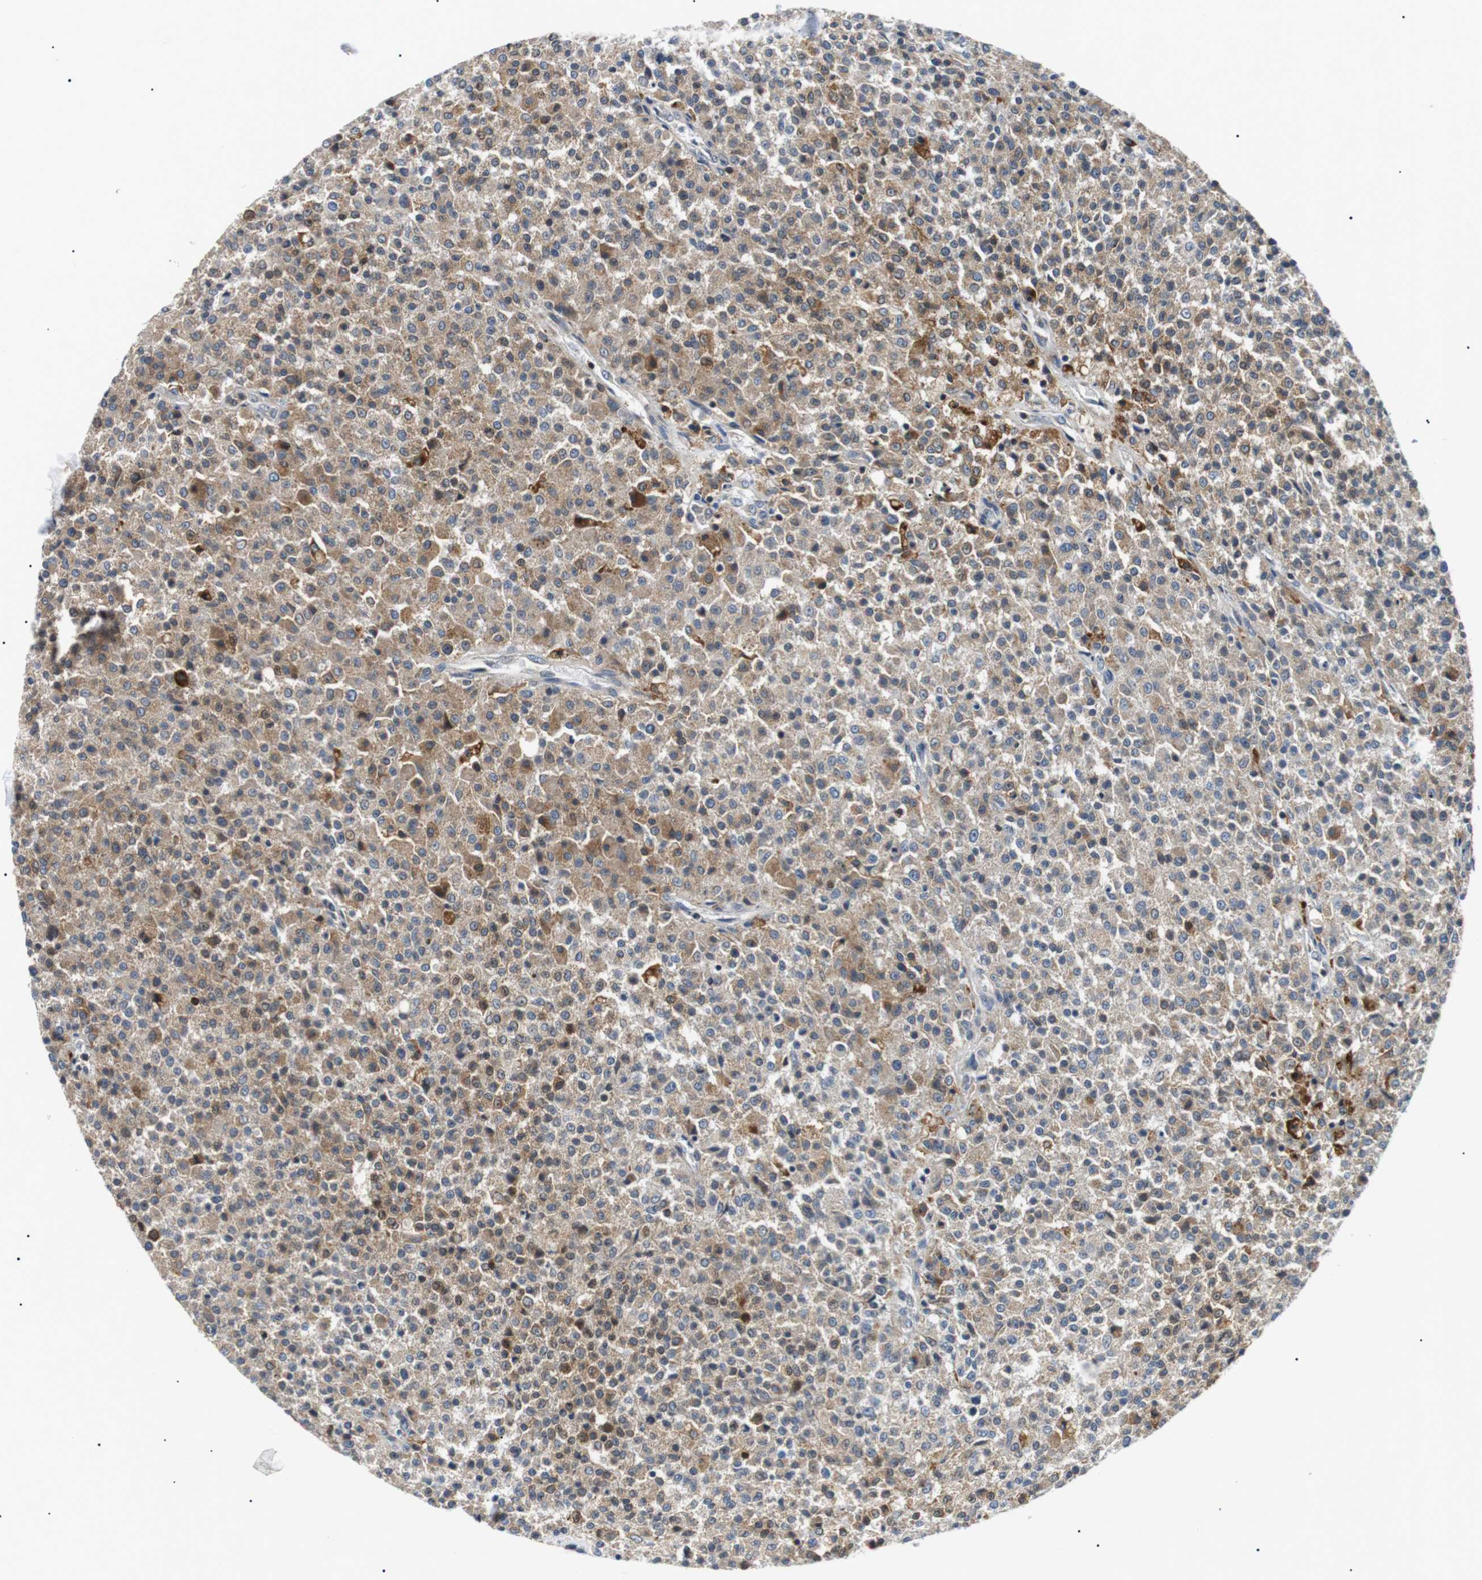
{"staining": {"intensity": "weak", "quantity": ">75%", "location": "cytoplasmic/membranous"}, "tissue": "testis cancer", "cell_type": "Tumor cells", "image_type": "cancer", "snomed": [{"axis": "morphology", "description": "Seminoma, NOS"}, {"axis": "topography", "description": "Testis"}], "caption": "The micrograph demonstrates a brown stain indicating the presence of a protein in the cytoplasmic/membranous of tumor cells in testis cancer.", "gene": "RAB9A", "patient": {"sex": "male", "age": 59}}